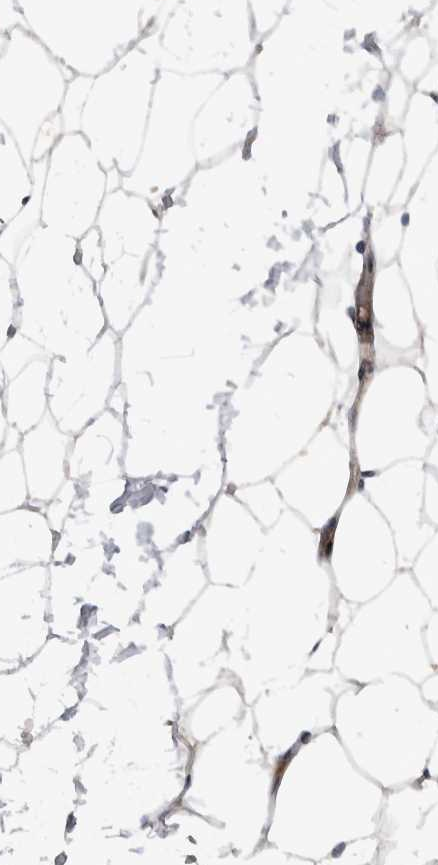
{"staining": {"intensity": "negative", "quantity": "none", "location": "none"}, "tissue": "adipose tissue", "cell_type": "Adipocytes", "image_type": "normal", "snomed": [{"axis": "morphology", "description": "Normal tissue, NOS"}, {"axis": "topography", "description": "Breast"}, {"axis": "topography", "description": "Soft tissue"}], "caption": "A micrograph of human adipose tissue is negative for staining in adipocytes. (IHC, brightfield microscopy, high magnification).", "gene": "FAM83G", "patient": {"sex": "female", "age": 75}}